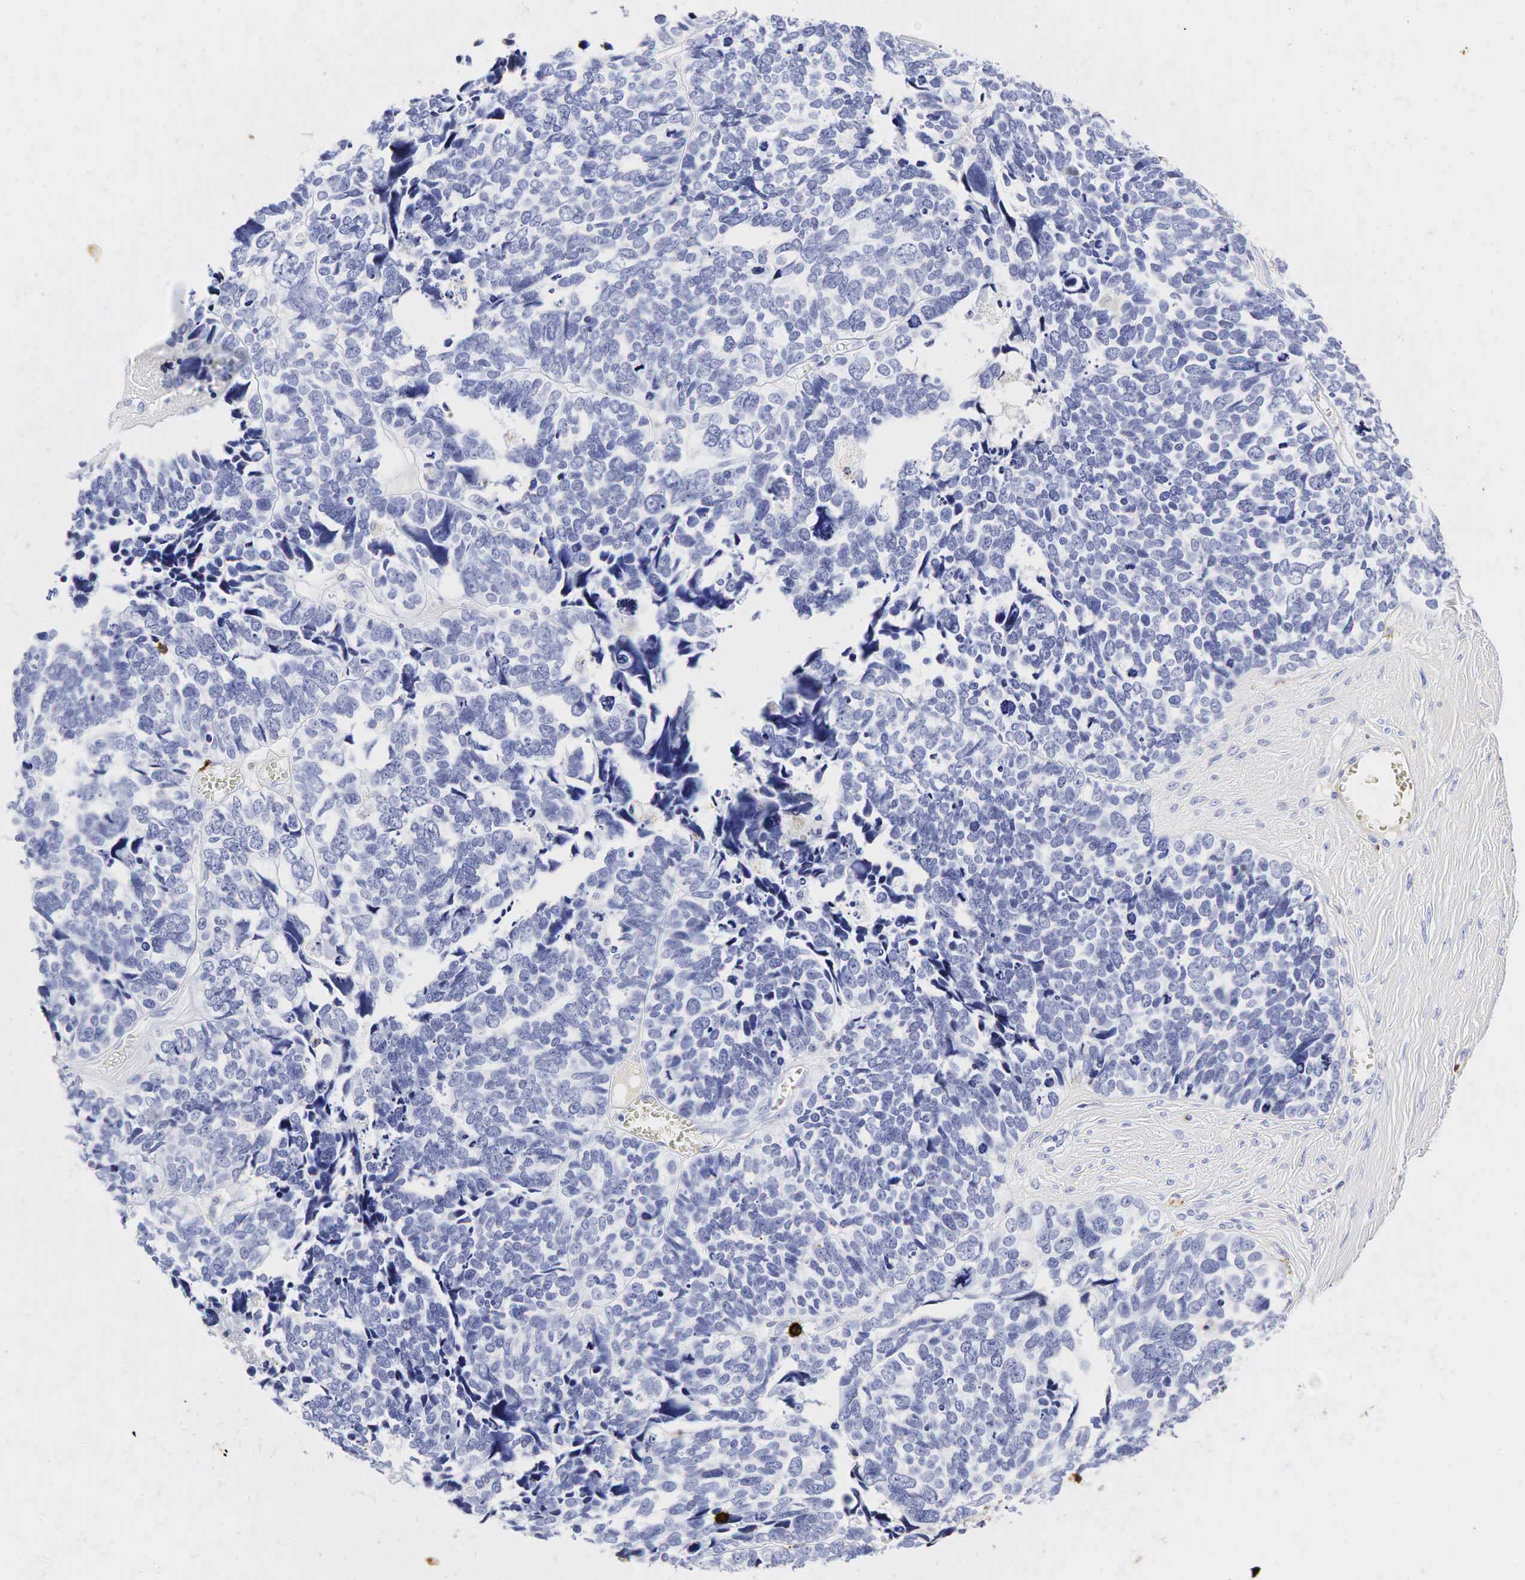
{"staining": {"intensity": "negative", "quantity": "none", "location": "none"}, "tissue": "ovarian cancer", "cell_type": "Tumor cells", "image_type": "cancer", "snomed": [{"axis": "morphology", "description": "Cystadenocarcinoma, serous, NOS"}, {"axis": "topography", "description": "Ovary"}], "caption": "There is no significant expression in tumor cells of ovarian serous cystadenocarcinoma.", "gene": "LYZ", "patient": {"sex": "female", "age": 77}}